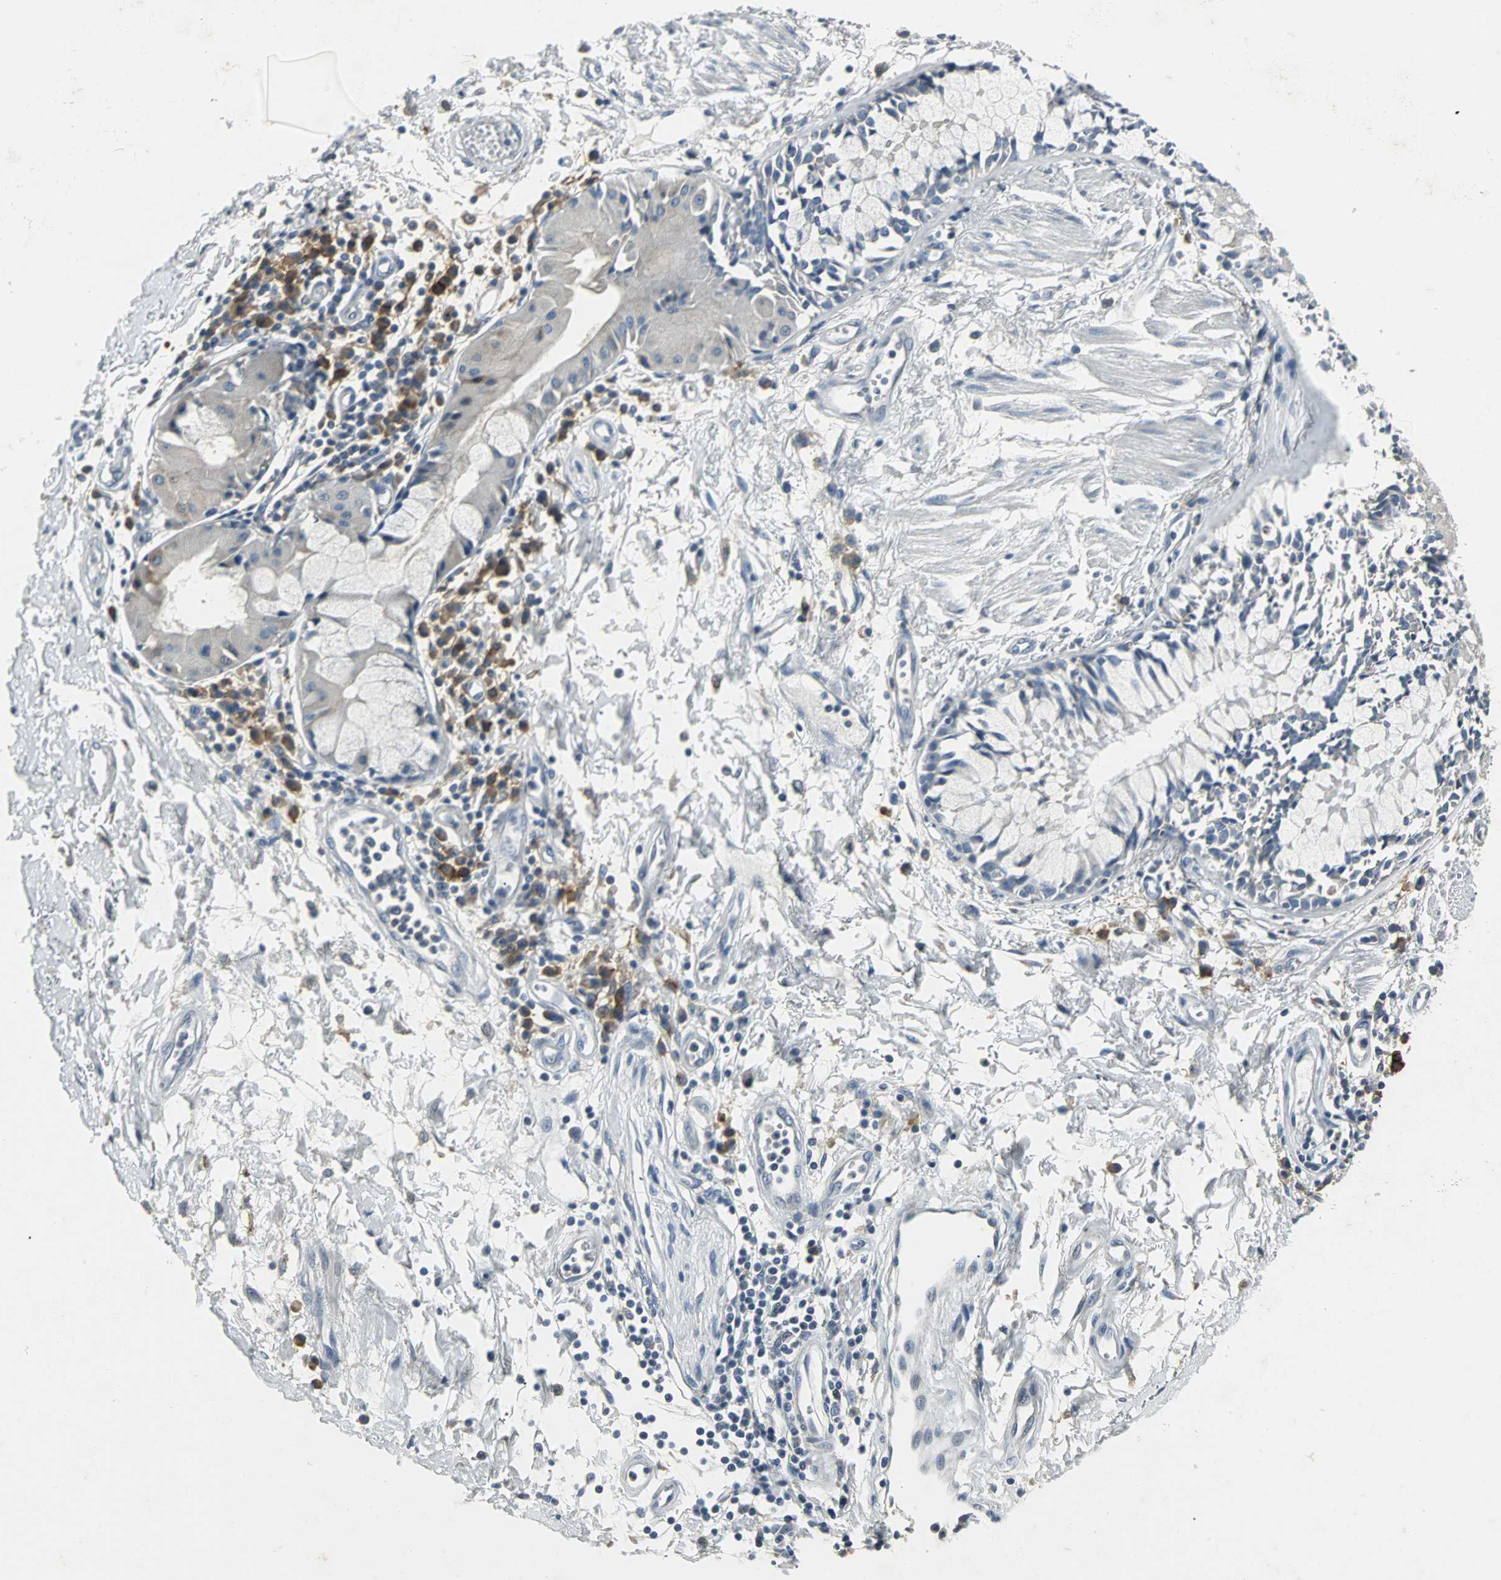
{"staining": {"intensity": "negative", "quantity": "none", "location": "none"}, "tissue": "adipose tissue", "cell_type": "Adipocytes", "image_type": "normal", "snomed": [{"axis": "morphology", "description": "Normal tissue, NOS"}, {"axis": "morphology", "description": "Adenocarcinoma, NOS"}, {"axis": "topography", "description": "Cartilage tissue"}, {"axis": "topography", "description": "Bronchus"}, {"axis": "topography", "description": "Lung"}], "caption": "Immunohistochemical staining of unremarkable adipose tissue demonstrates no significant expression in adipocytes.", "gene": "SLC2A5", "patient": {"sex": "female", "age": 67}}